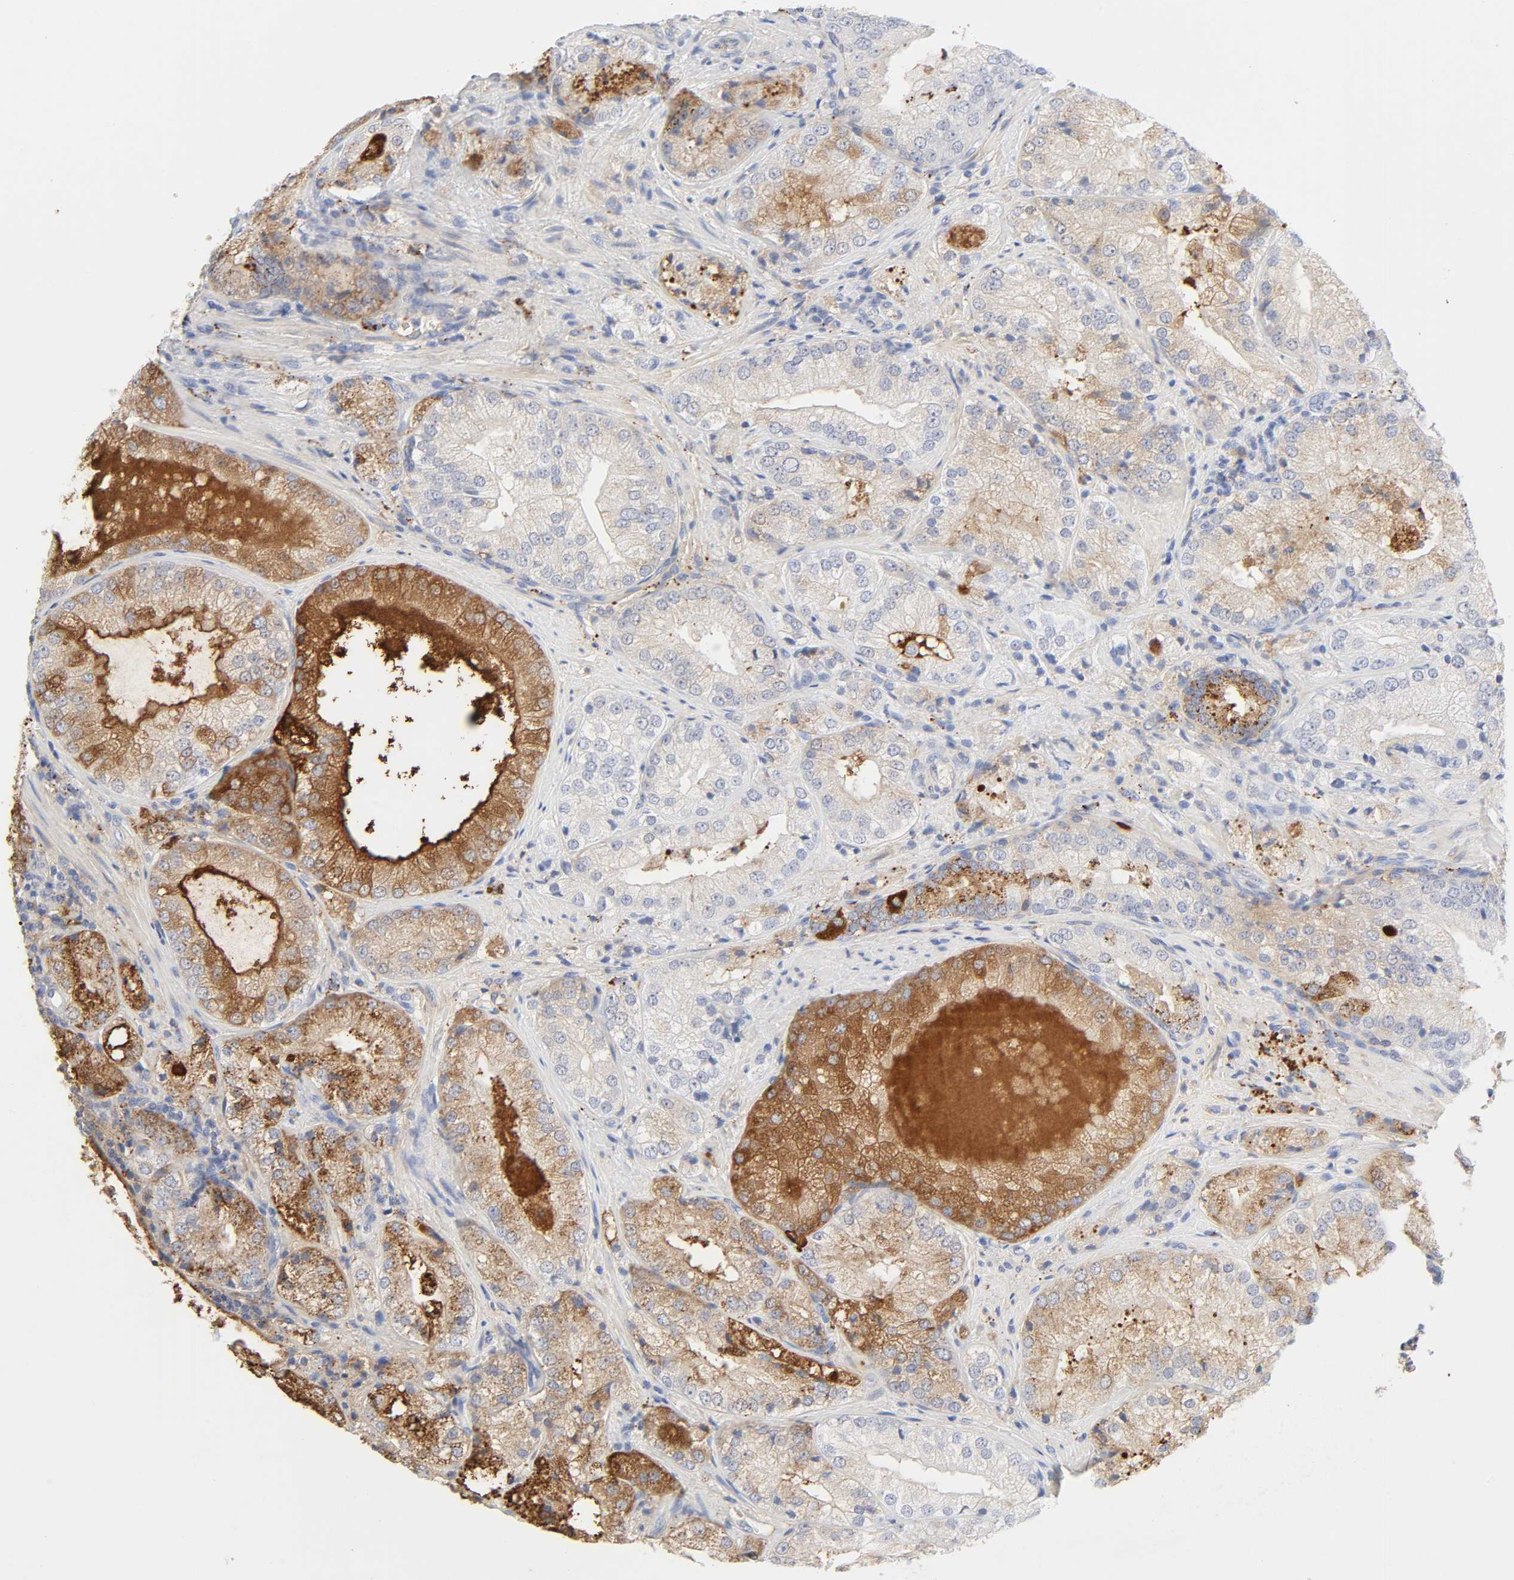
{"staining": {"intensity": "strong", "quantity": ">75%", "location": "cytoplasmic/membranous"}, "tissue": "prostate cancer", "cell_type": "Tumor cells", "image_type": "cancer", "snomed": [{"axis": "morphology", "description": "Adenocarcinoma, Low grade"}, {"axis": "topography", "description": "Prostate"}], "caption": "The photomicrograph exhibits a brown stain indicating the presence of a protein in the cytoplasmic/membranous of tumor cells in prostate adenocarcinoma (low-grade).", "gene": "MAGEB17", "patient": {"sex": "male", "age": 60}}